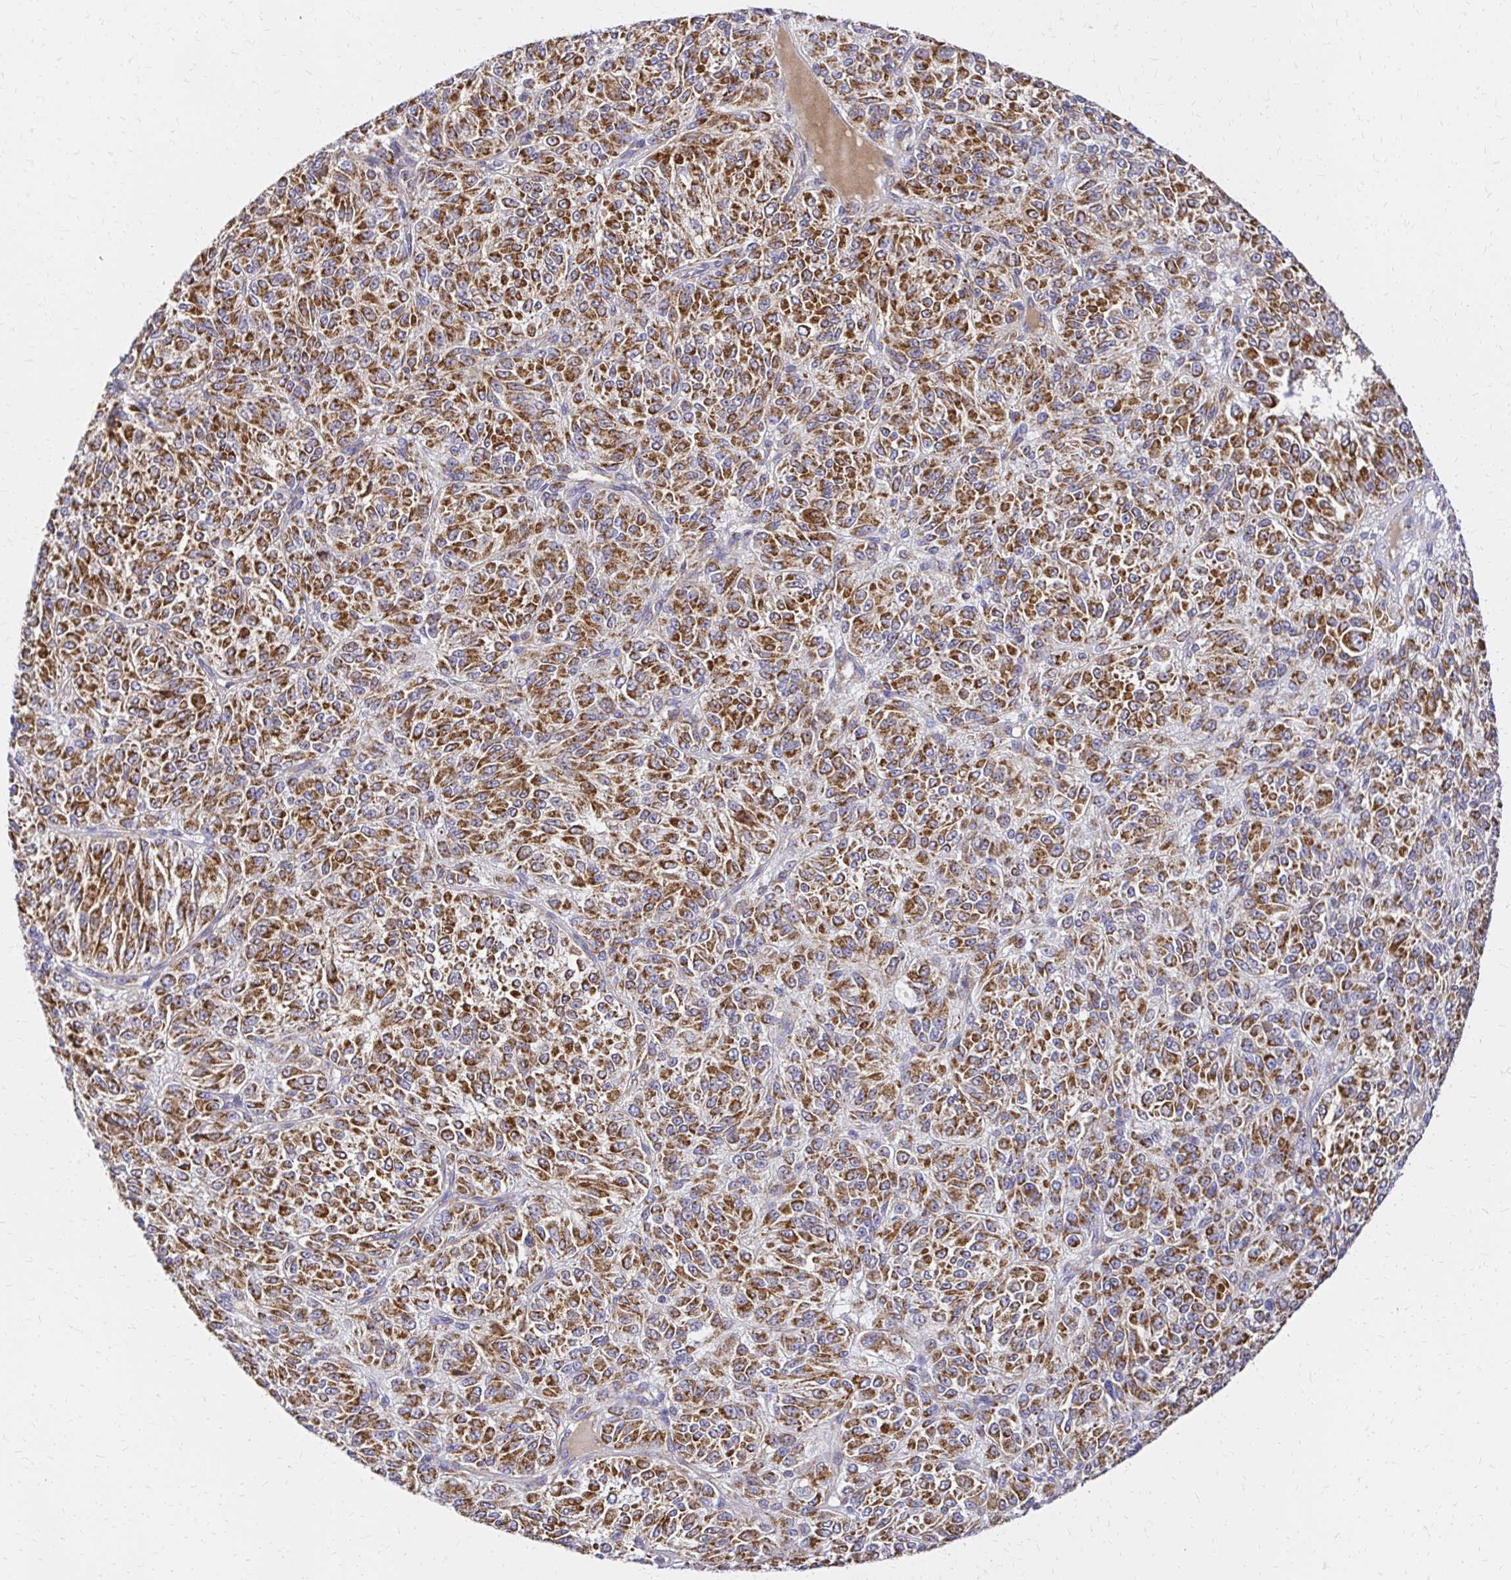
{"staining": {"intensity": "moderate", "quantity": ">75%", "location": "cytoplasmic/membranous"}, "tissue": "melanoma", "cell_type": "Tumor cells", "image_type": "cancer", "snomed": [{"axis": "morphology", "description": "Malignant melanoma, Metastatic site"}, {"axis": "topography", "description": "Brain"}], "caption": "About >75% of tumor cells in human melanoma exhibit moderate cytoplasmic/membranous protein expression as visualized by brown immunohistochemical staining.", "gene": "MRPL13", "patient": {"sex": "female", "age": 56}}